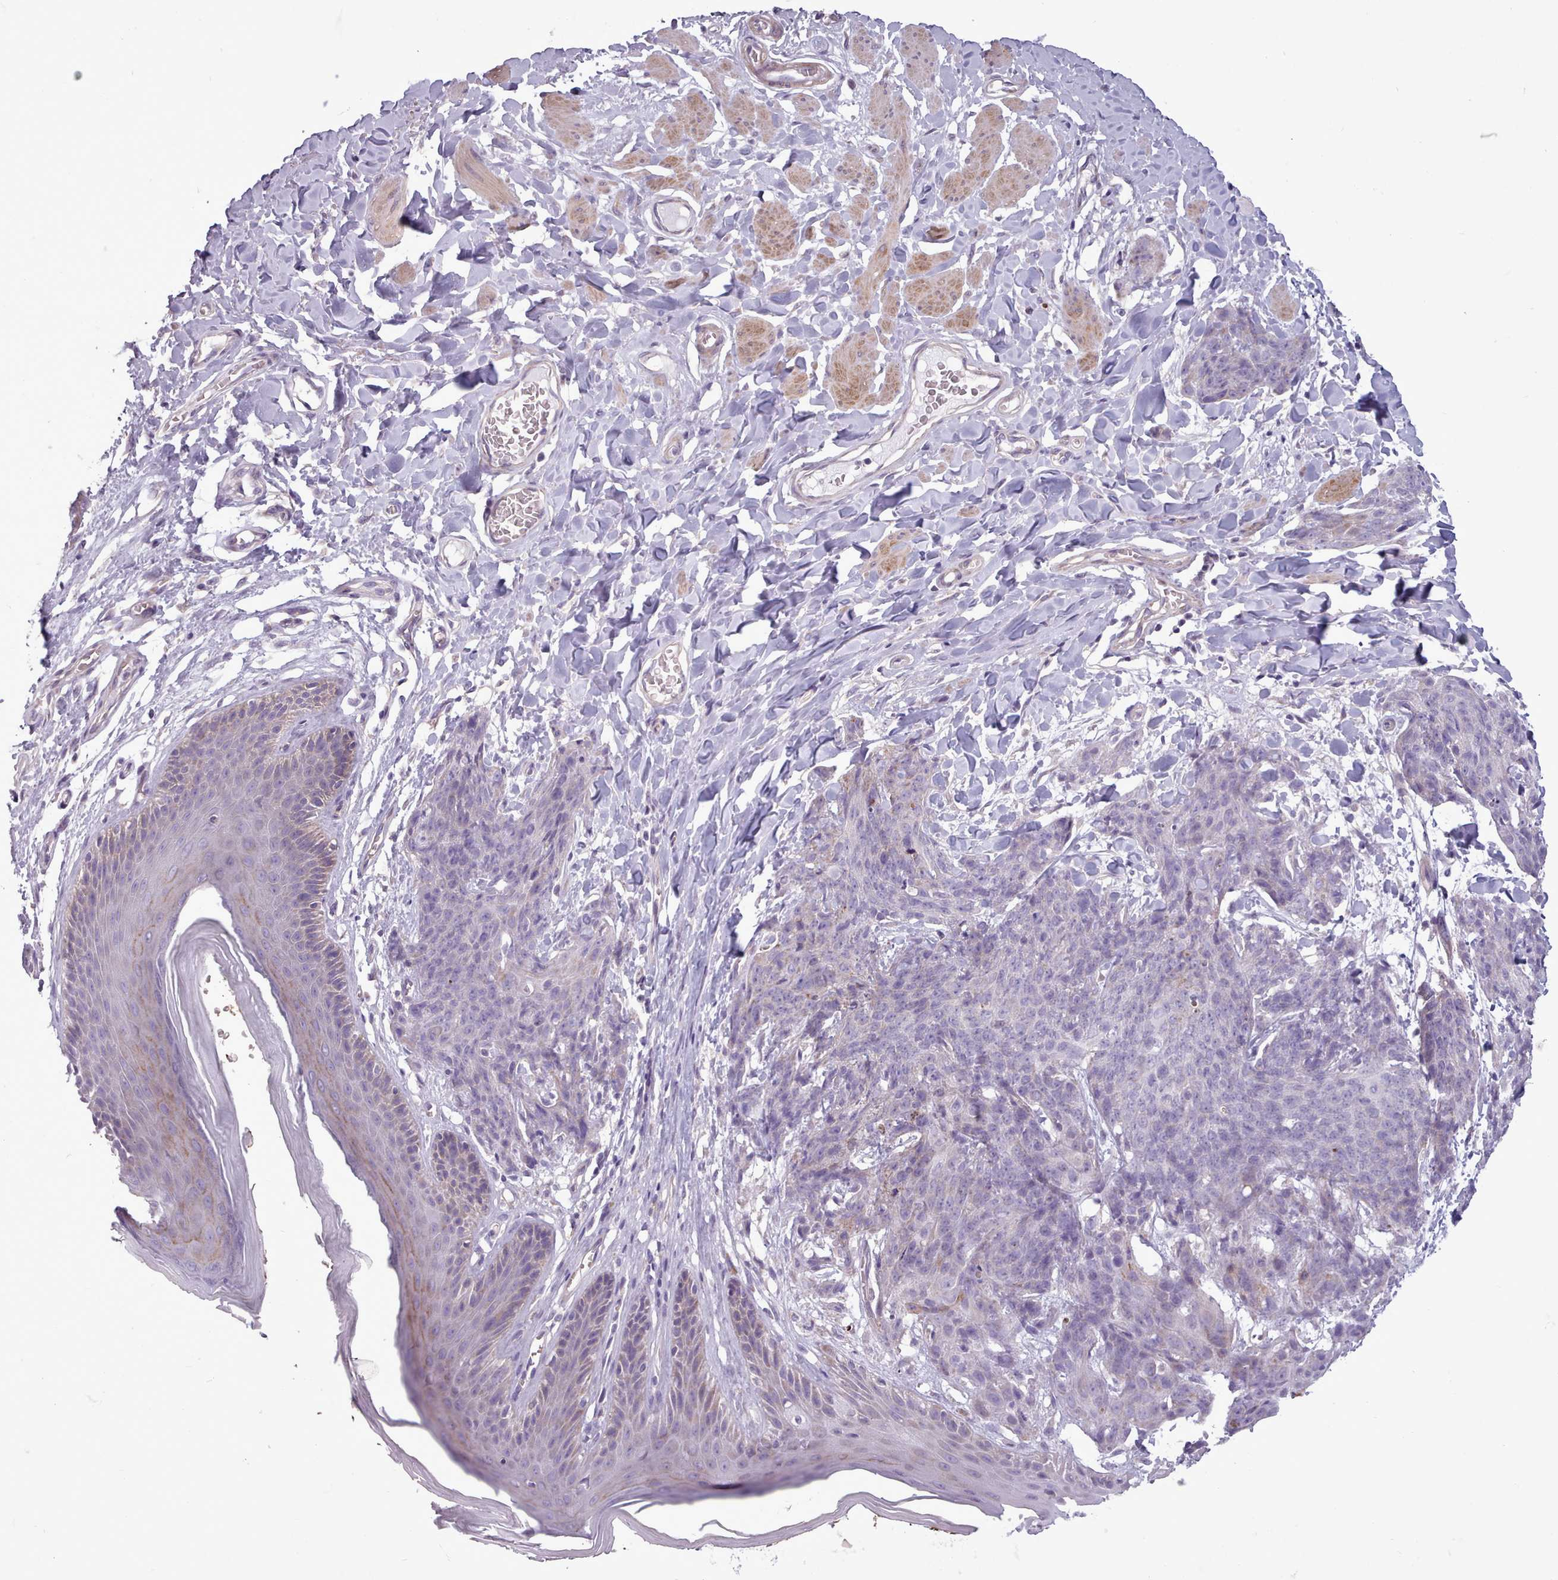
{"staining": {"intensity": "negative", "quantity": "none", "location": "none"}, "tissue": "skin cancer", "cell_type": "Tumor cells", "image_type": "cancer", "snomed": [{"axis": "morphology", "description": "Squamous cell carcinoma, NOS"}, {"axis": "topography", "description": "Skin"}, {"axis": "topography", "description": "Vulva"}], "caption": "There is no significant positivity in tumor cells of skin squamous cell carcinoma.", "gene": "AVL9", "patient": {"sex": "female", "age": 85}}